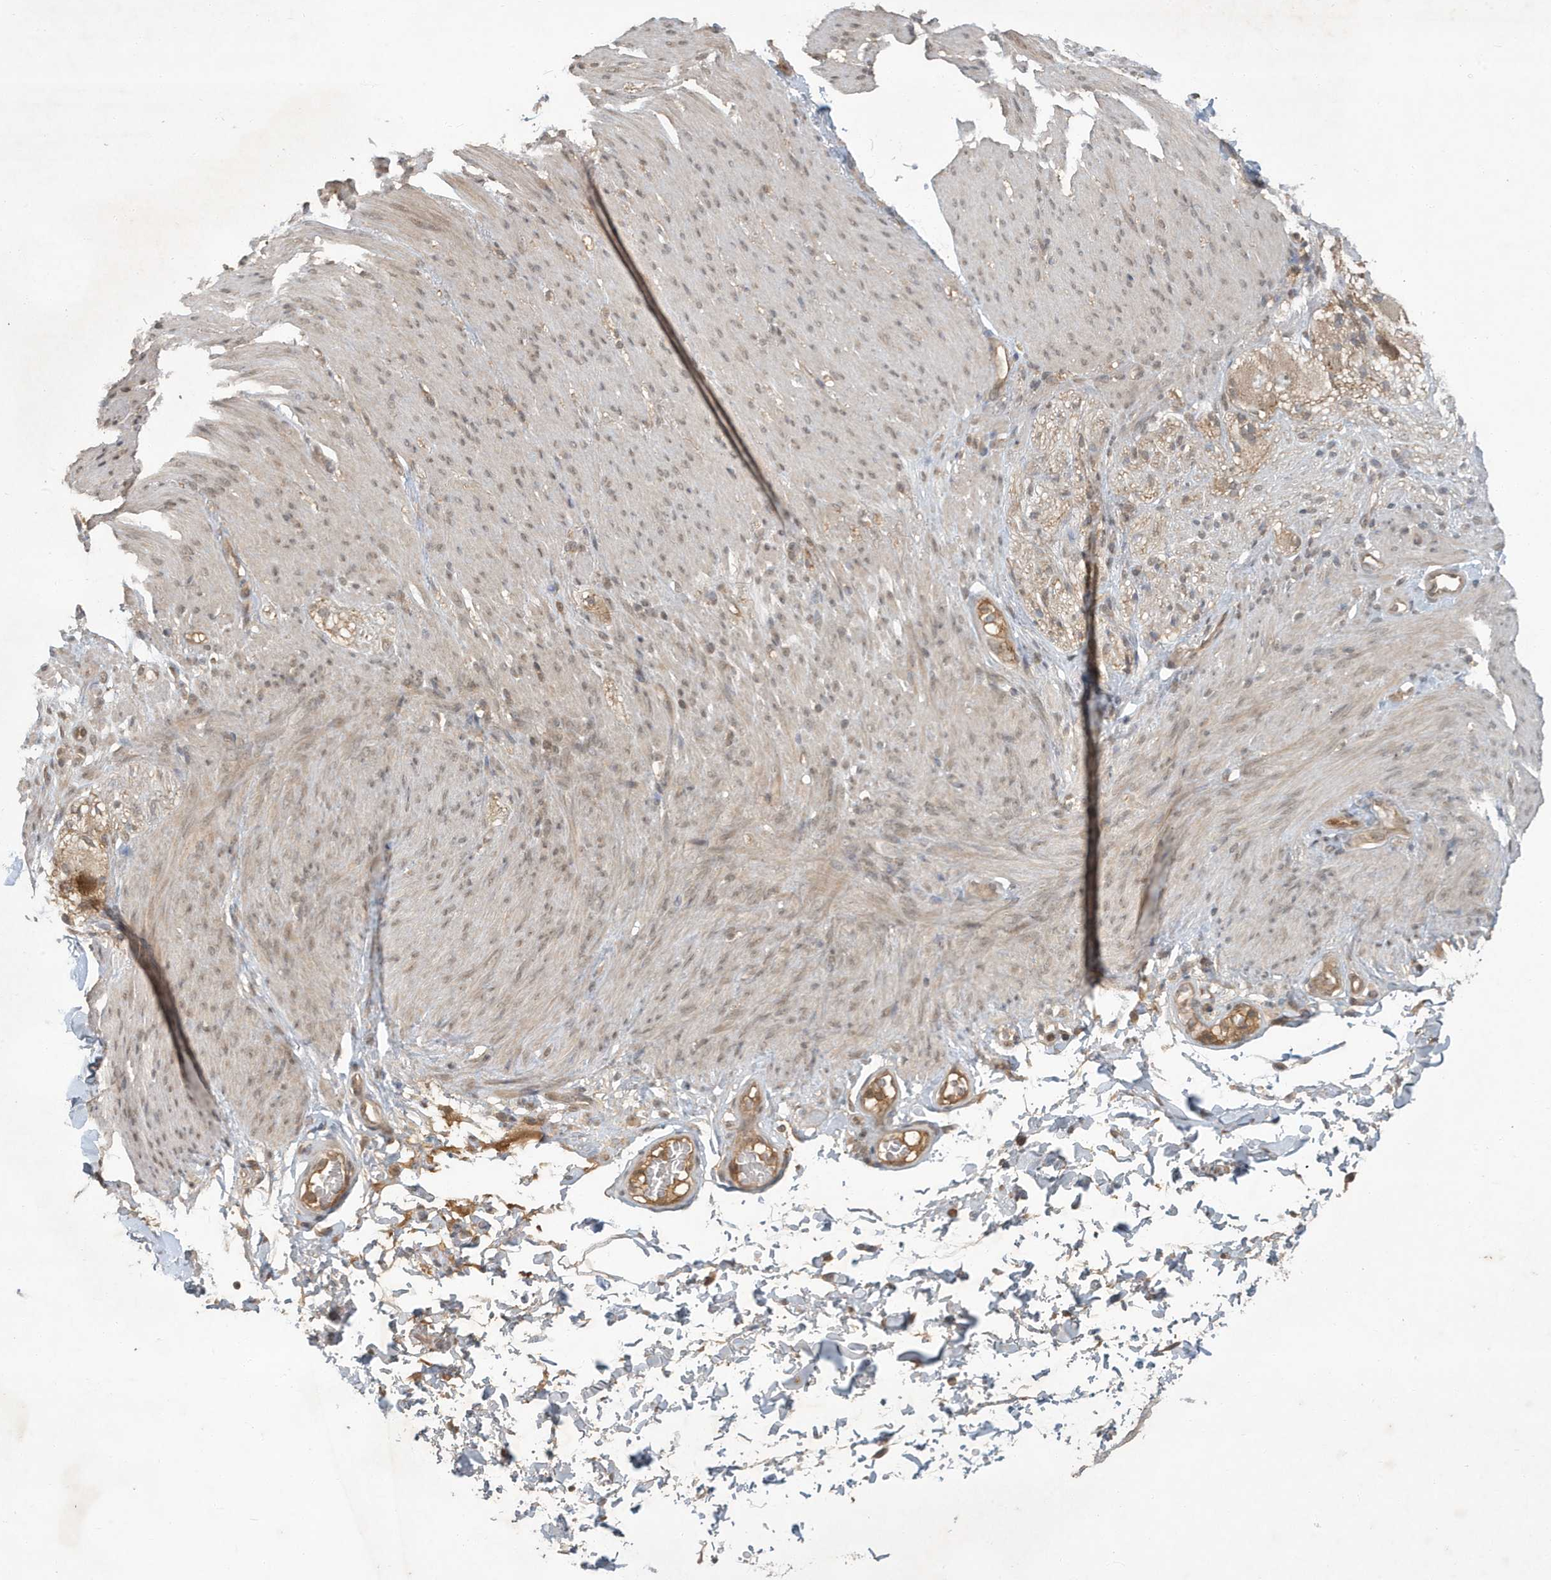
{"staining": {"intensity": "negative", "quantity": "none", "location": "none"}, "tissue": "adipose tissue", "cell_type": "Adipocytes", "image_type": "normal", "snomed": [{"axis": "morphology", "description": "Normal tissue, NOS"}, {"axis": "topography", "description": "Colon"}, {"axis": "topography", "description": "Peripheral nerve tissue"}], "caption": "Protein analysis of unremarkable adipose tissue displays no significant positivity in adipocytes. (DAB immunohistochemistry (IHC), high magnification).", "gene": "ABCB9", "patient": {"sex": "female", "age": 61}}